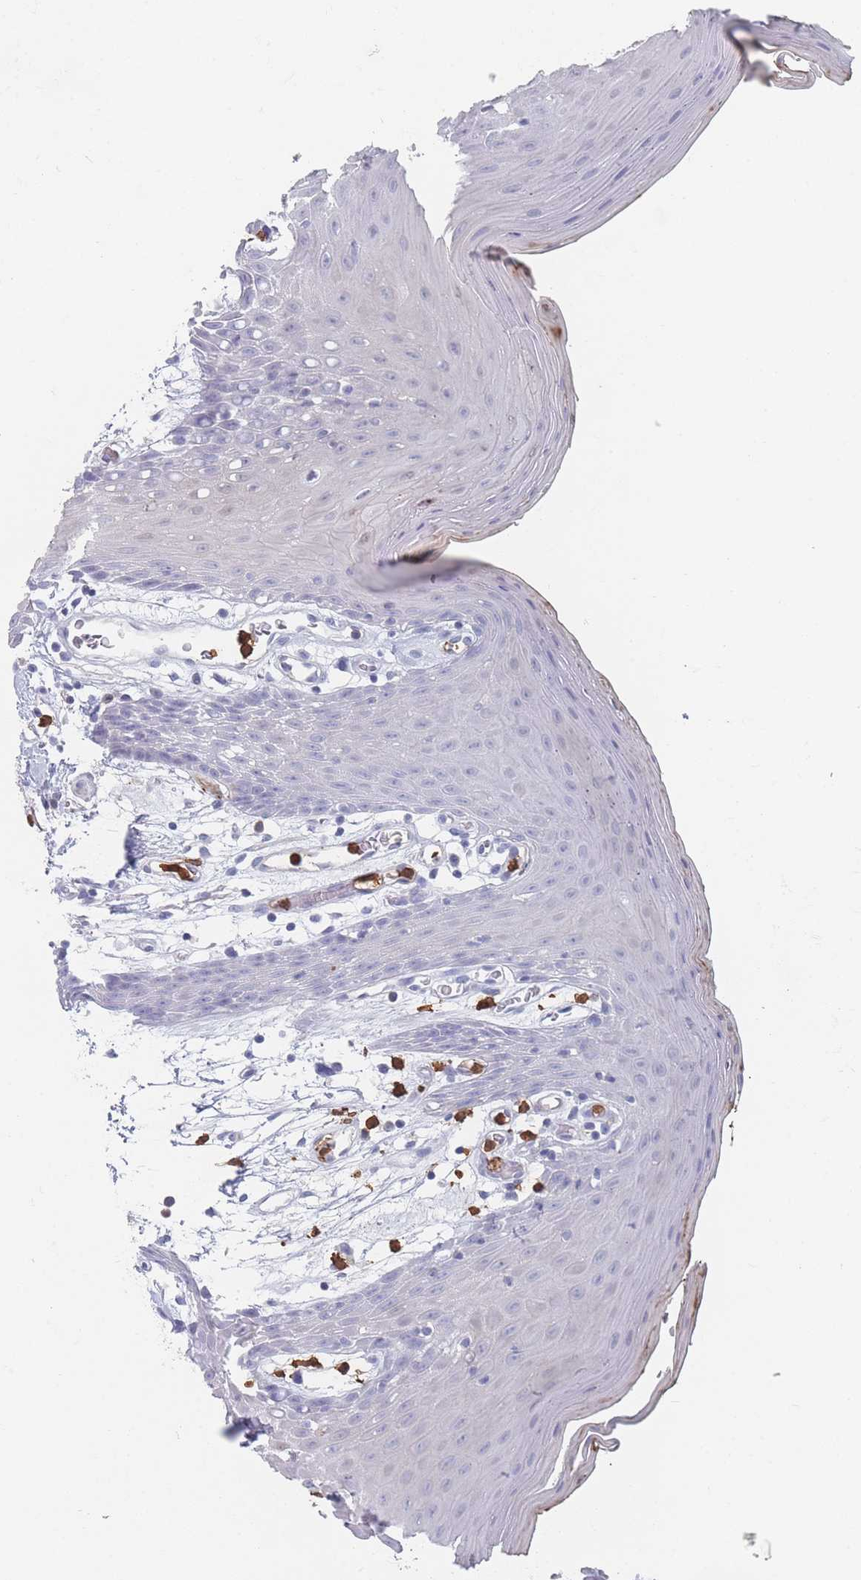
{"staining": {"intensity": "moderate", "quantity": "<25%", "location": "cytoplasmic/membranous"}, "tissue": "oral mucosa", "cell_type": "Squamous epithelial cells", "image_type": "normal", "snomed": [{"axis": "morphology", "description": "Normal tissue, NOS"}, {"axis": "topography", "description": "Oral tissue"}, {"axis": "topography", "description": "Tounge, NOS"}], "caption": "An immunohistochemistry histopathology image of normal tissue is shown. Protein staining in brown highlights moderate cytoplasmic/membranous positivity in oral mucosa within squamous epithelial cells.", "gene": "ATP1A3", "patient": {"sex": "female", "age": 59}}